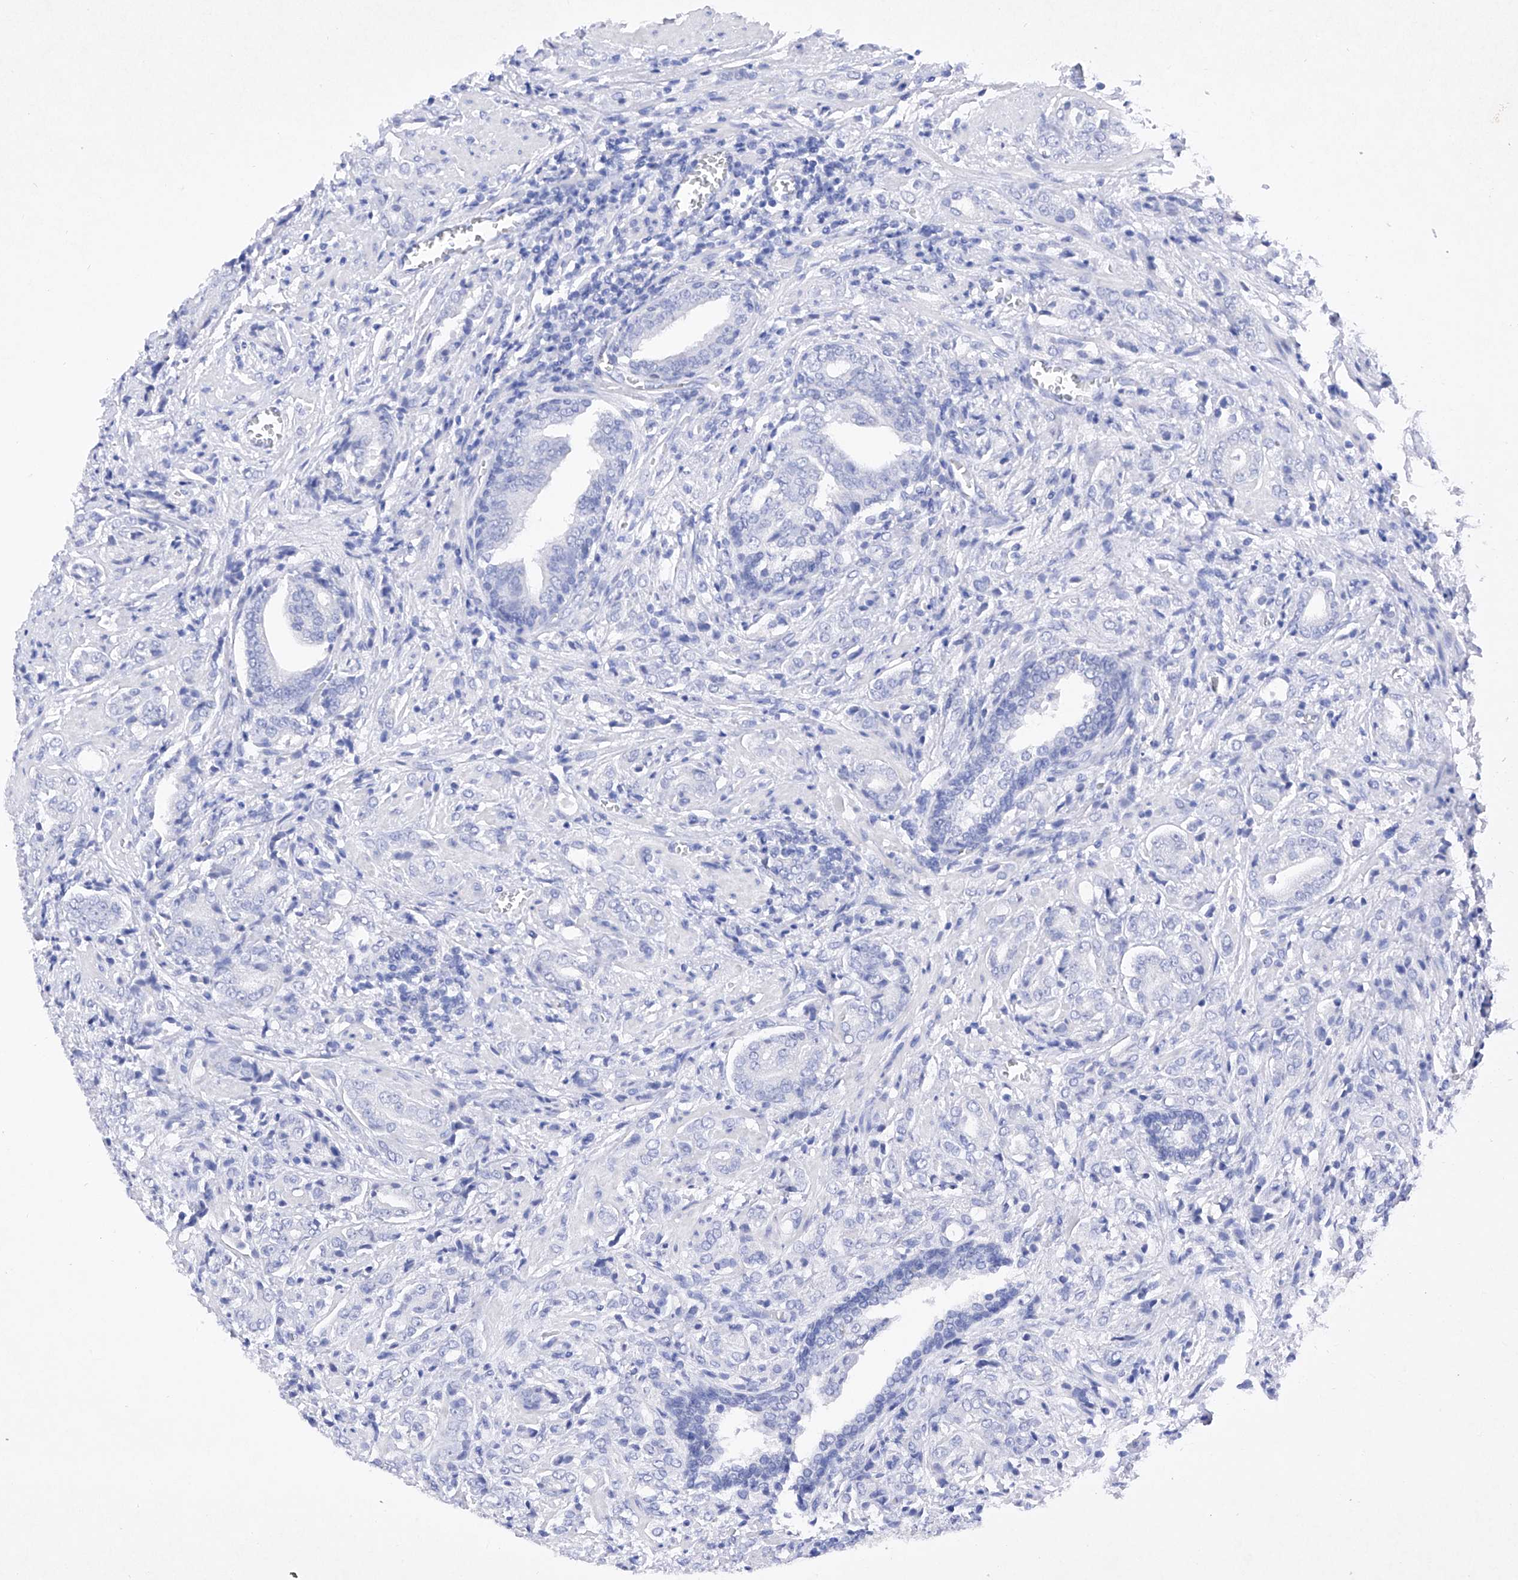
{"staining": {"intensity": "negative", "quantity": "none", "location": "none"}, "tissue": "prostate cancer", "cell_type": "Tumor cells", "image_type": "cancer", "snomed": [{"axis": "morphology", "description": "Adenocarcinoma, High grade"}, {"axis": "topography", "description": "Prostate"}], "caption": "DAB immunohistochemical staining of prostate cancer reveals no significant positivity in tumor cells.", "gene": "BARX2", "patient": {"sex": "male", "age": 57}}